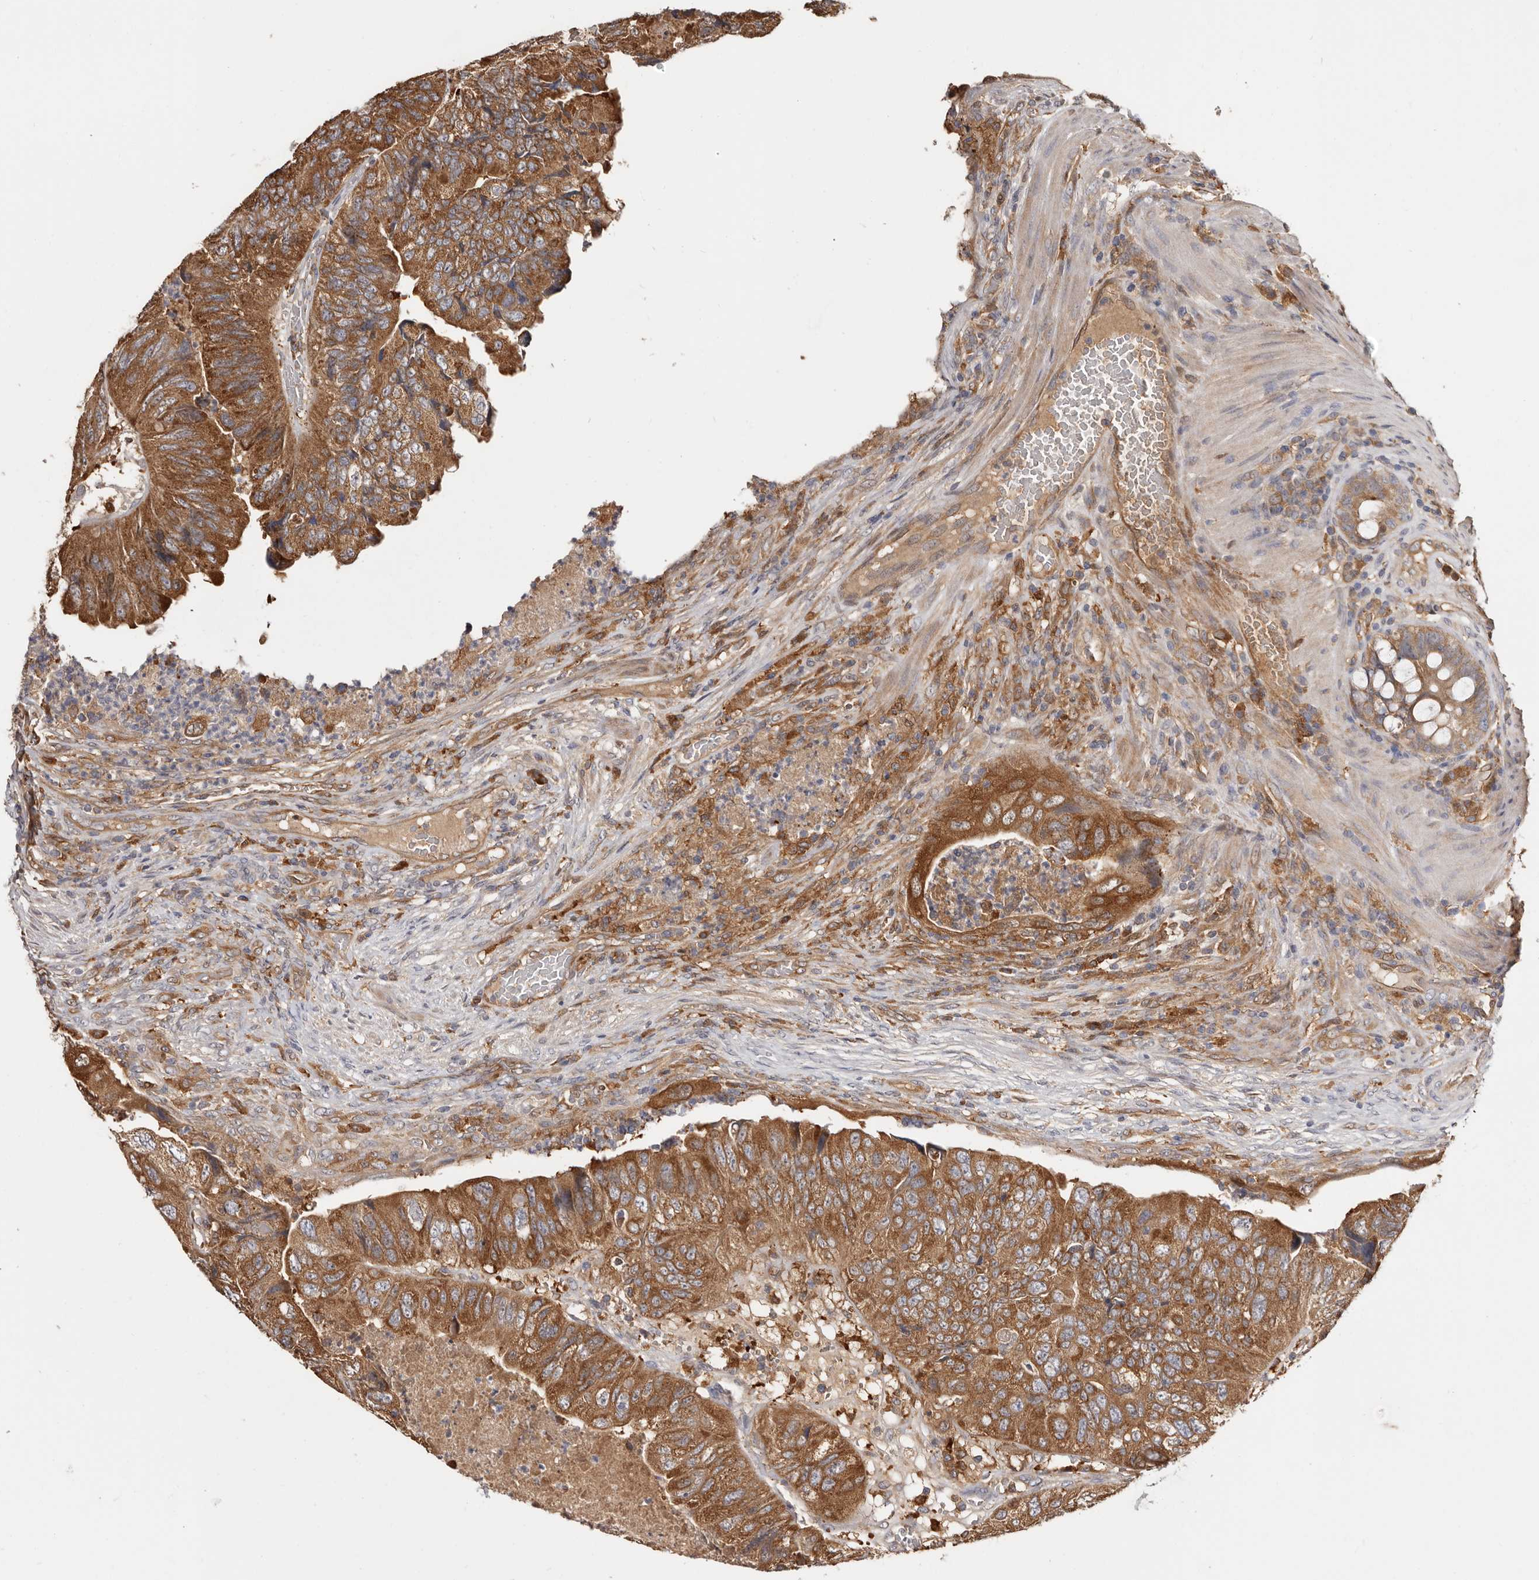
{"staining": {"intensity": "moderate", "quantity": ">75%", "location": "cytoplasmic/membranous"}, "tissue": "colorectal cancer", "cell_type": "Tumor cells", "image_type": "cancer", "snomed": [{"axis": "morphology", "description": "Adenocarcinoma, NOS"}, {"axis": "topography", "description": "Rectum"}], "caption": "A brown stain shows moderate cytoplasmic/membranous positivity of a protein in colorectal cancer (adenocarcinoma) tumor cells.", "gene": "LAP3", "patient": {"sex": "male", "age": 63}}